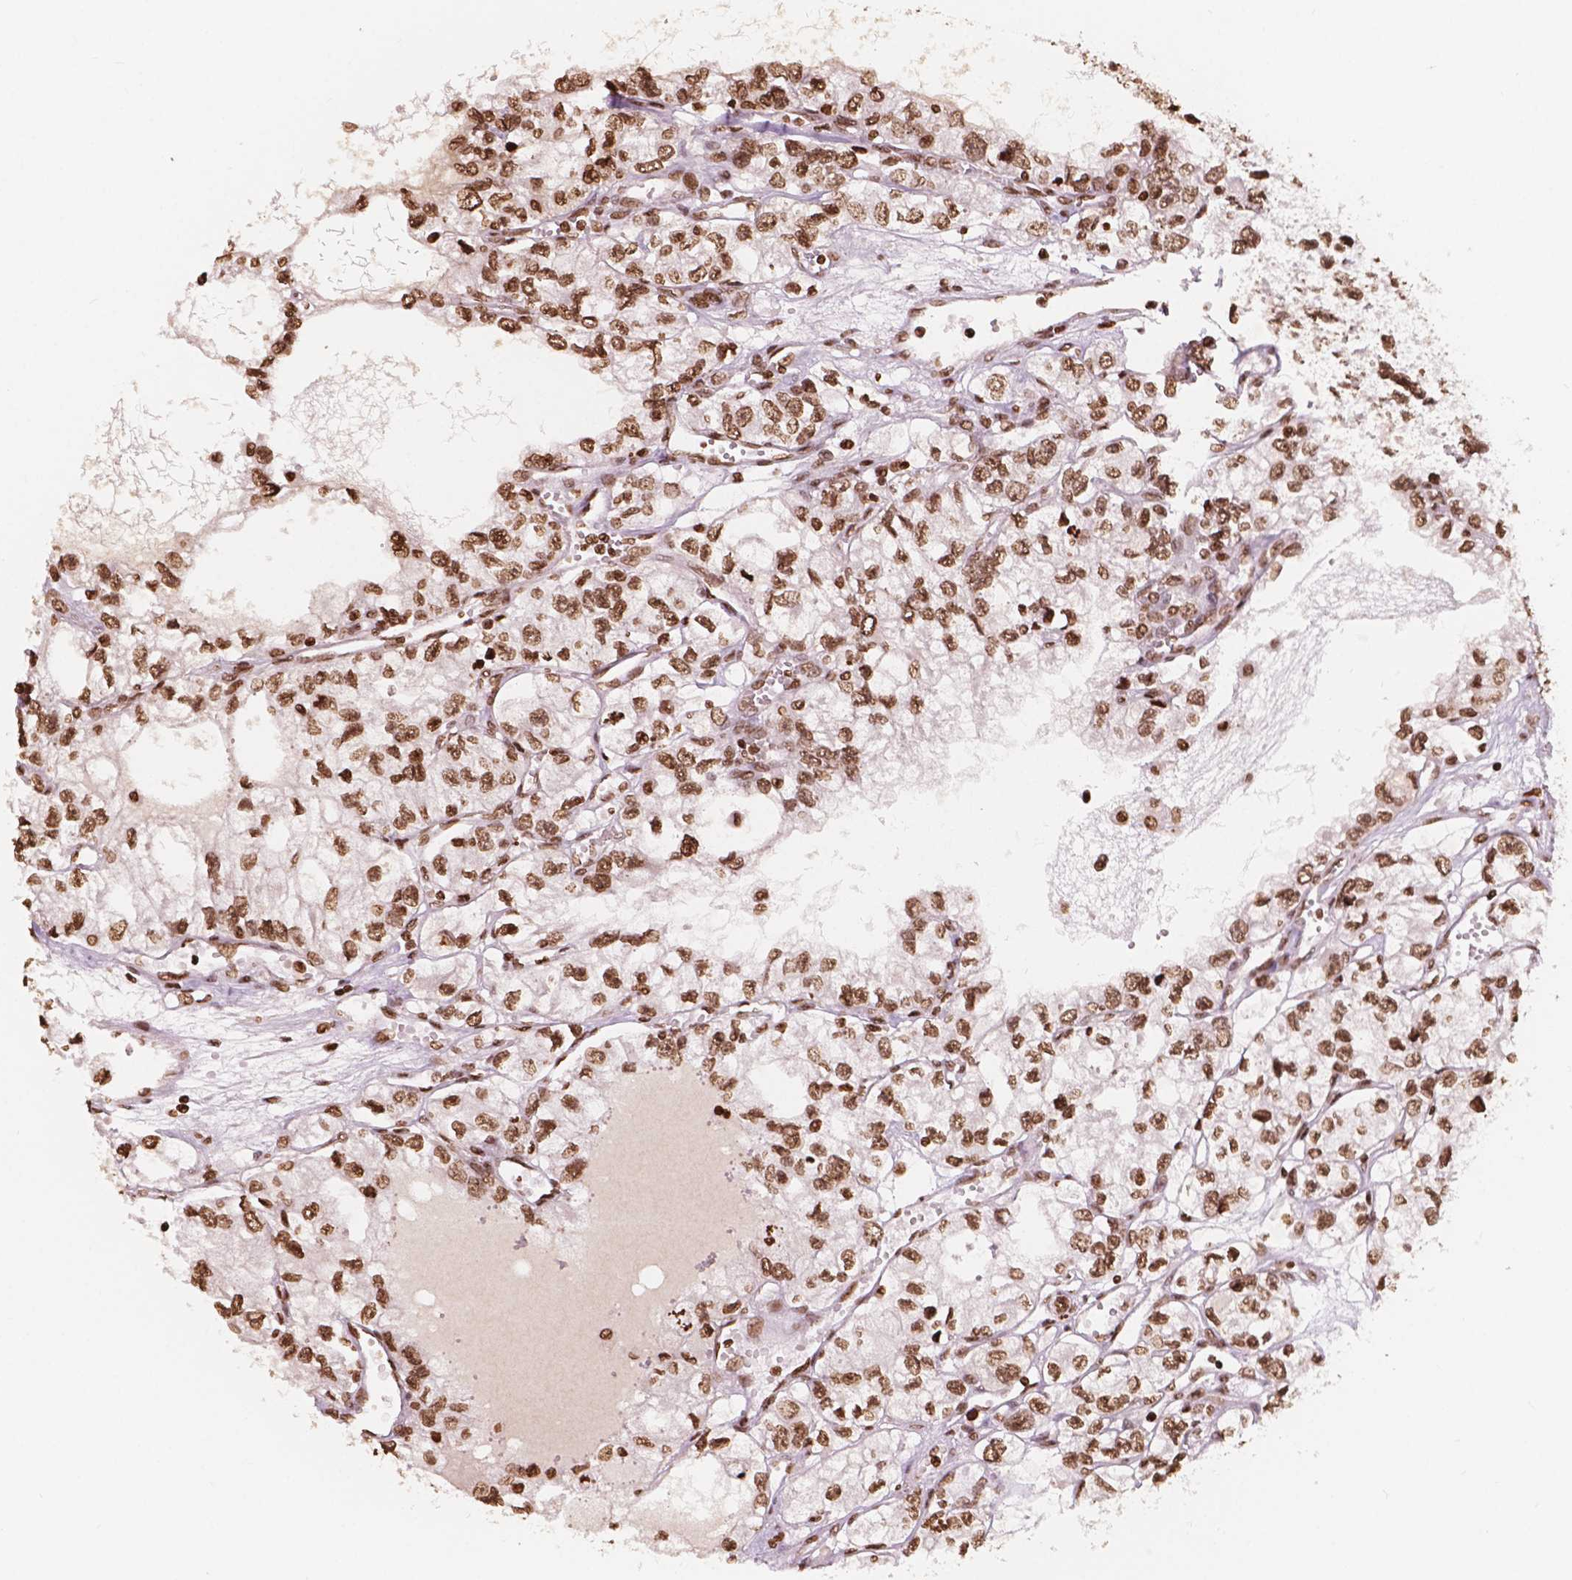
{"staining": {"intensity": "strong", "quantity": ">75%", "location": "nuclear"}, "tissue": "renal cancer", "cell_type": "Tumor cells", "image_type": "cancer", "snomed": [{"axis": "morphology", "description": "Adenocarcinoma, NOS"}, {"axis": "topography", "description": "Kidney"}], "caption": "This histopathology image reveals immunohistochemistry (IHC) staining of renal cancer, with high strong nuclear staining in about >75% of tumor cells.", "gene": "H3C7", "patient": {"sex": "female", "age": 59}}